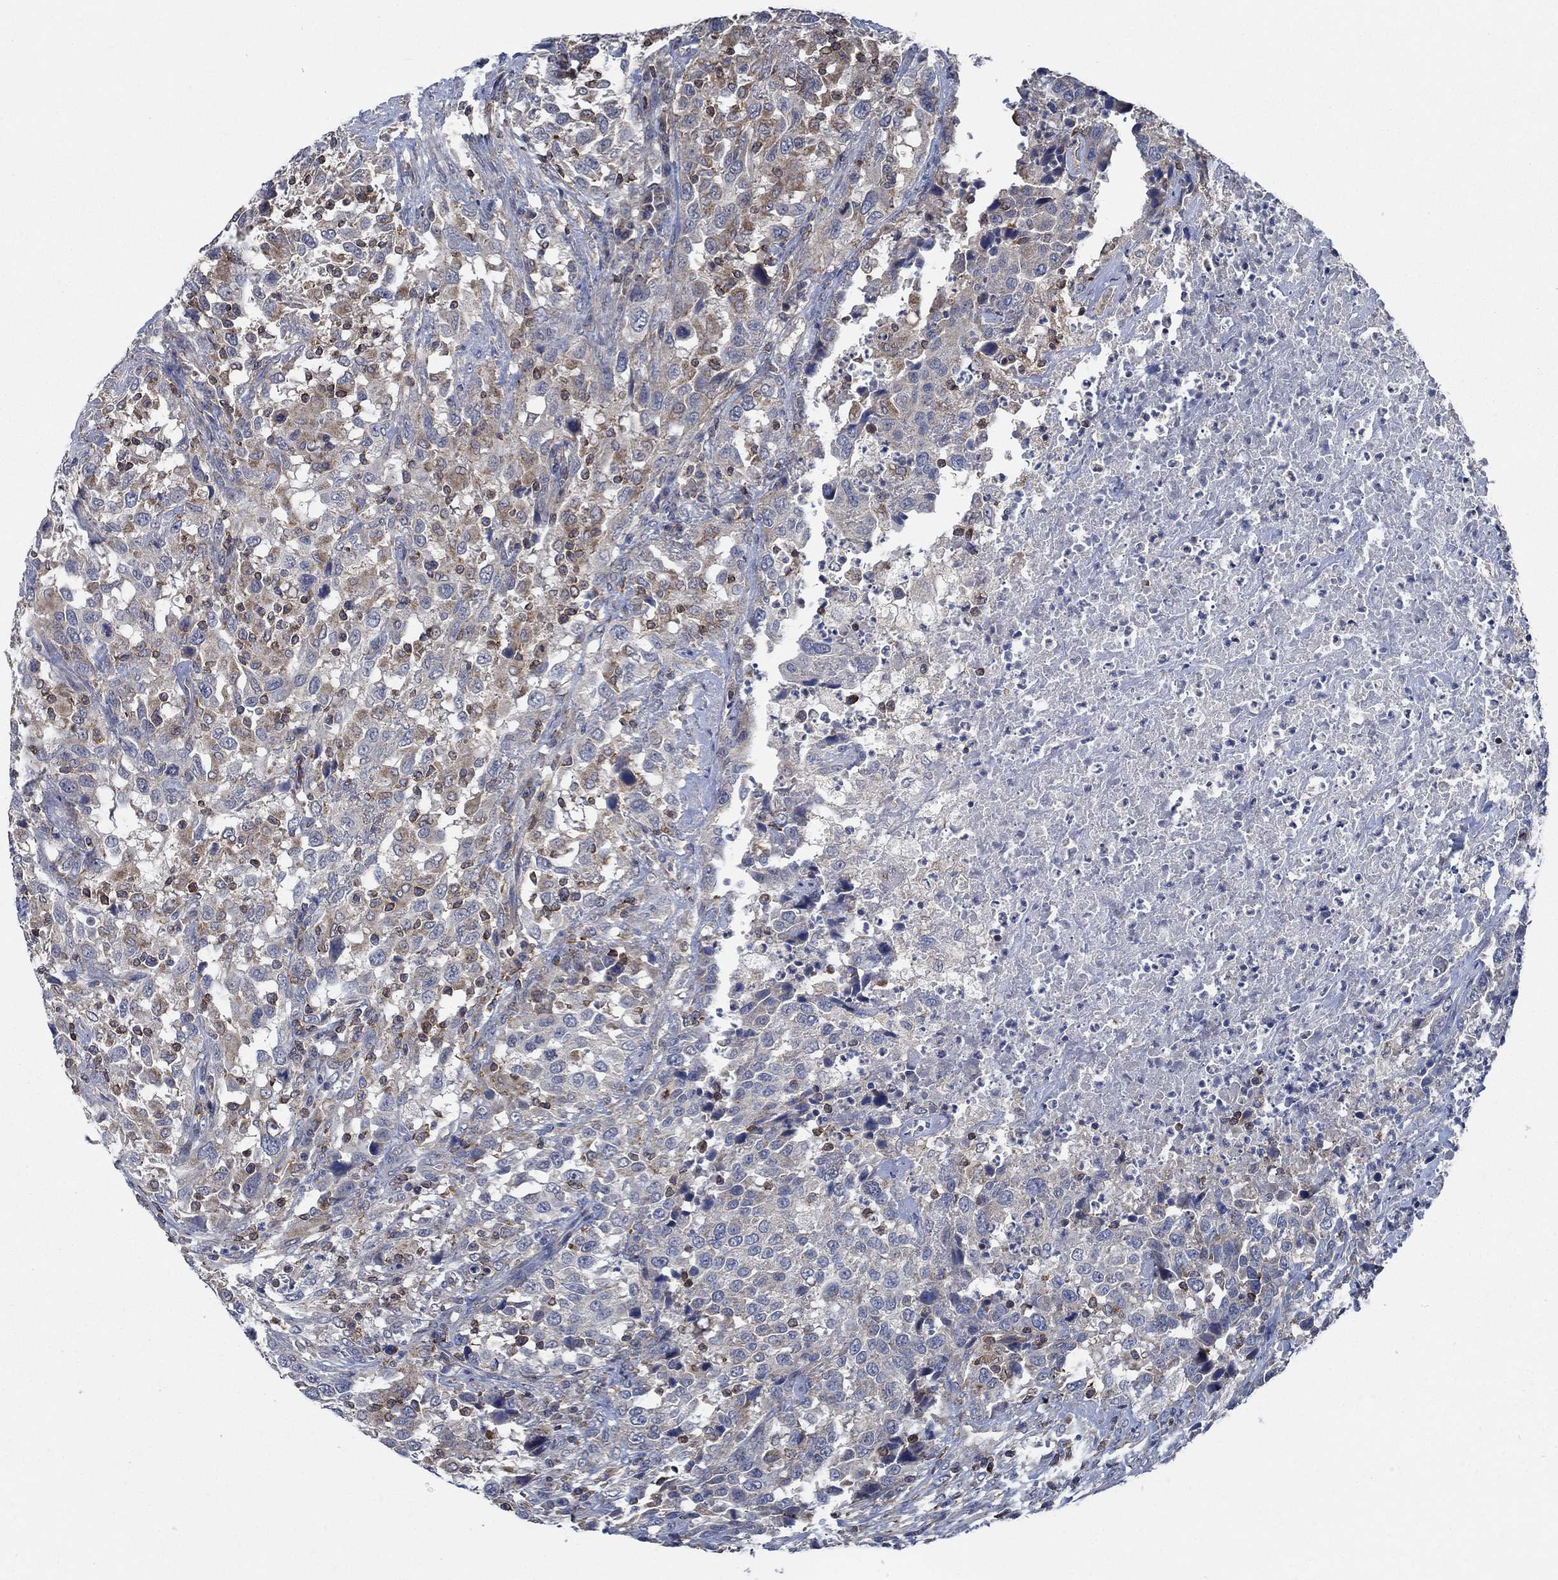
{"staining": {"intensity": "weak", "quantity": "25%-75%", "location": "cytoplasmic/membranous"}, "tissue": "urothelial cancer", "cell_type": "Tumor cells", "image_type": "cancer", "snomed": [{"axis": "morphology", "description": "Urothelial carcinoma, NOS"}, {"axis": "morphology", "description": "Urothelial carcinoma, High grade"}, {"axis": "topography", "description": "Urinary bladder"}], "caption": "Urothelial carcinoma (high-grade) tissue reveals weak cytoplasmic/membranous positivity in about 25%-75% of tumor cells, visualized by immunohistochemistry.", "gene": "STXBP6", "patient": {"sex": "female", "age": 64}}